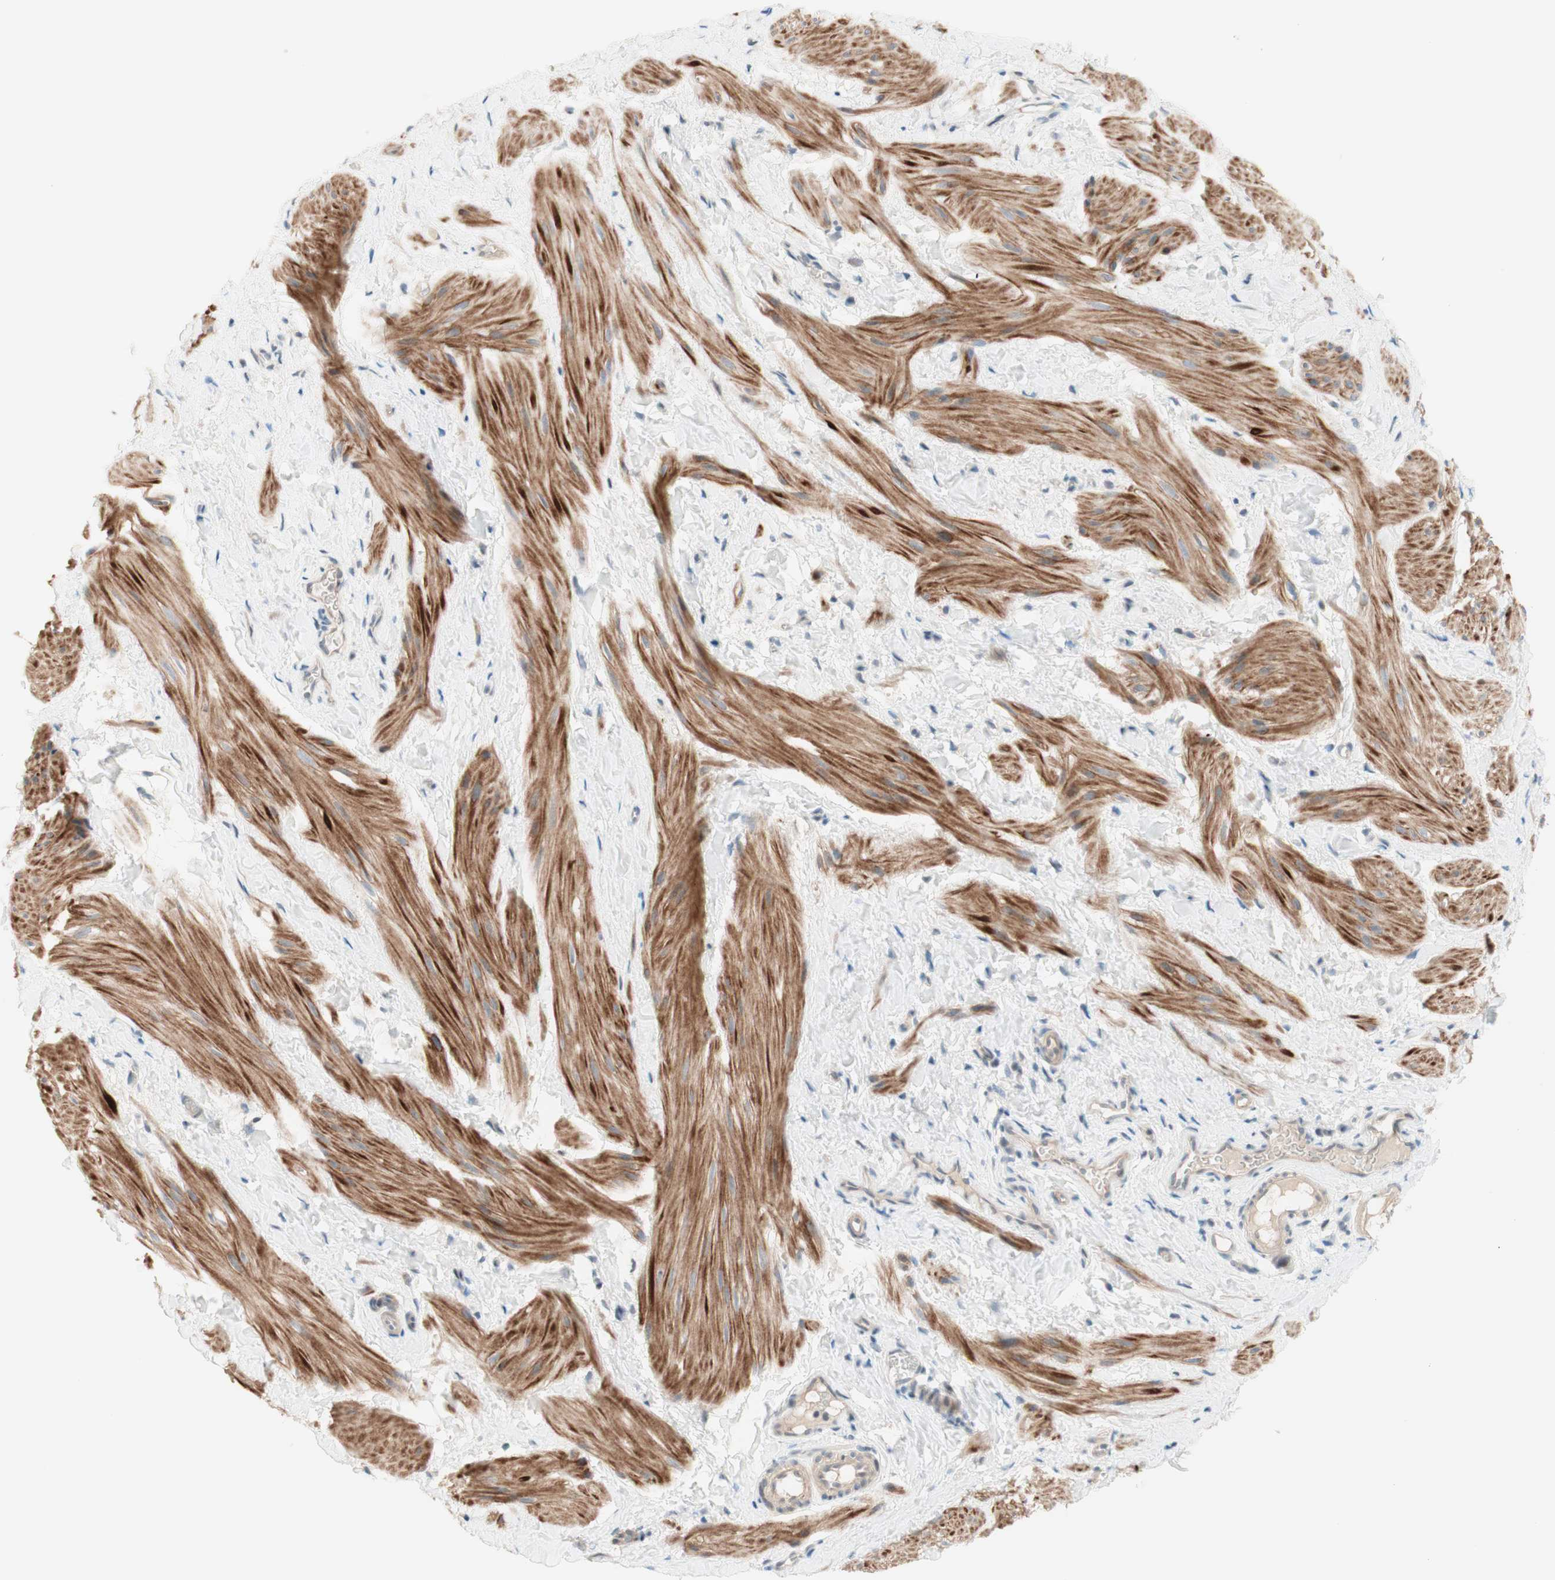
{"staining": {"intensity": "moderate", "quantity": ">75%", "location": "cytoplasmic/membranous"}, "tissue": "smooth muscle", "cell_type": "Smooth muscle cells", "image_type": "normal", "snomed": [{"axis": "morphology", "description": "Normal tissue, NOS"}, {"axis": "topography", "description": "Smooth muscle"}], "caption": "Brown immunohistochemical staining in benign human smooth muscle exhibits moderate cytoplasmic/membranous expression in approximately >75% of smooth muscle cells. (brown staining indicates protein expression, while blue staining denotes nuclei).", "gene": "JPH1", "patient": {"sex": "male", "age": 16}}